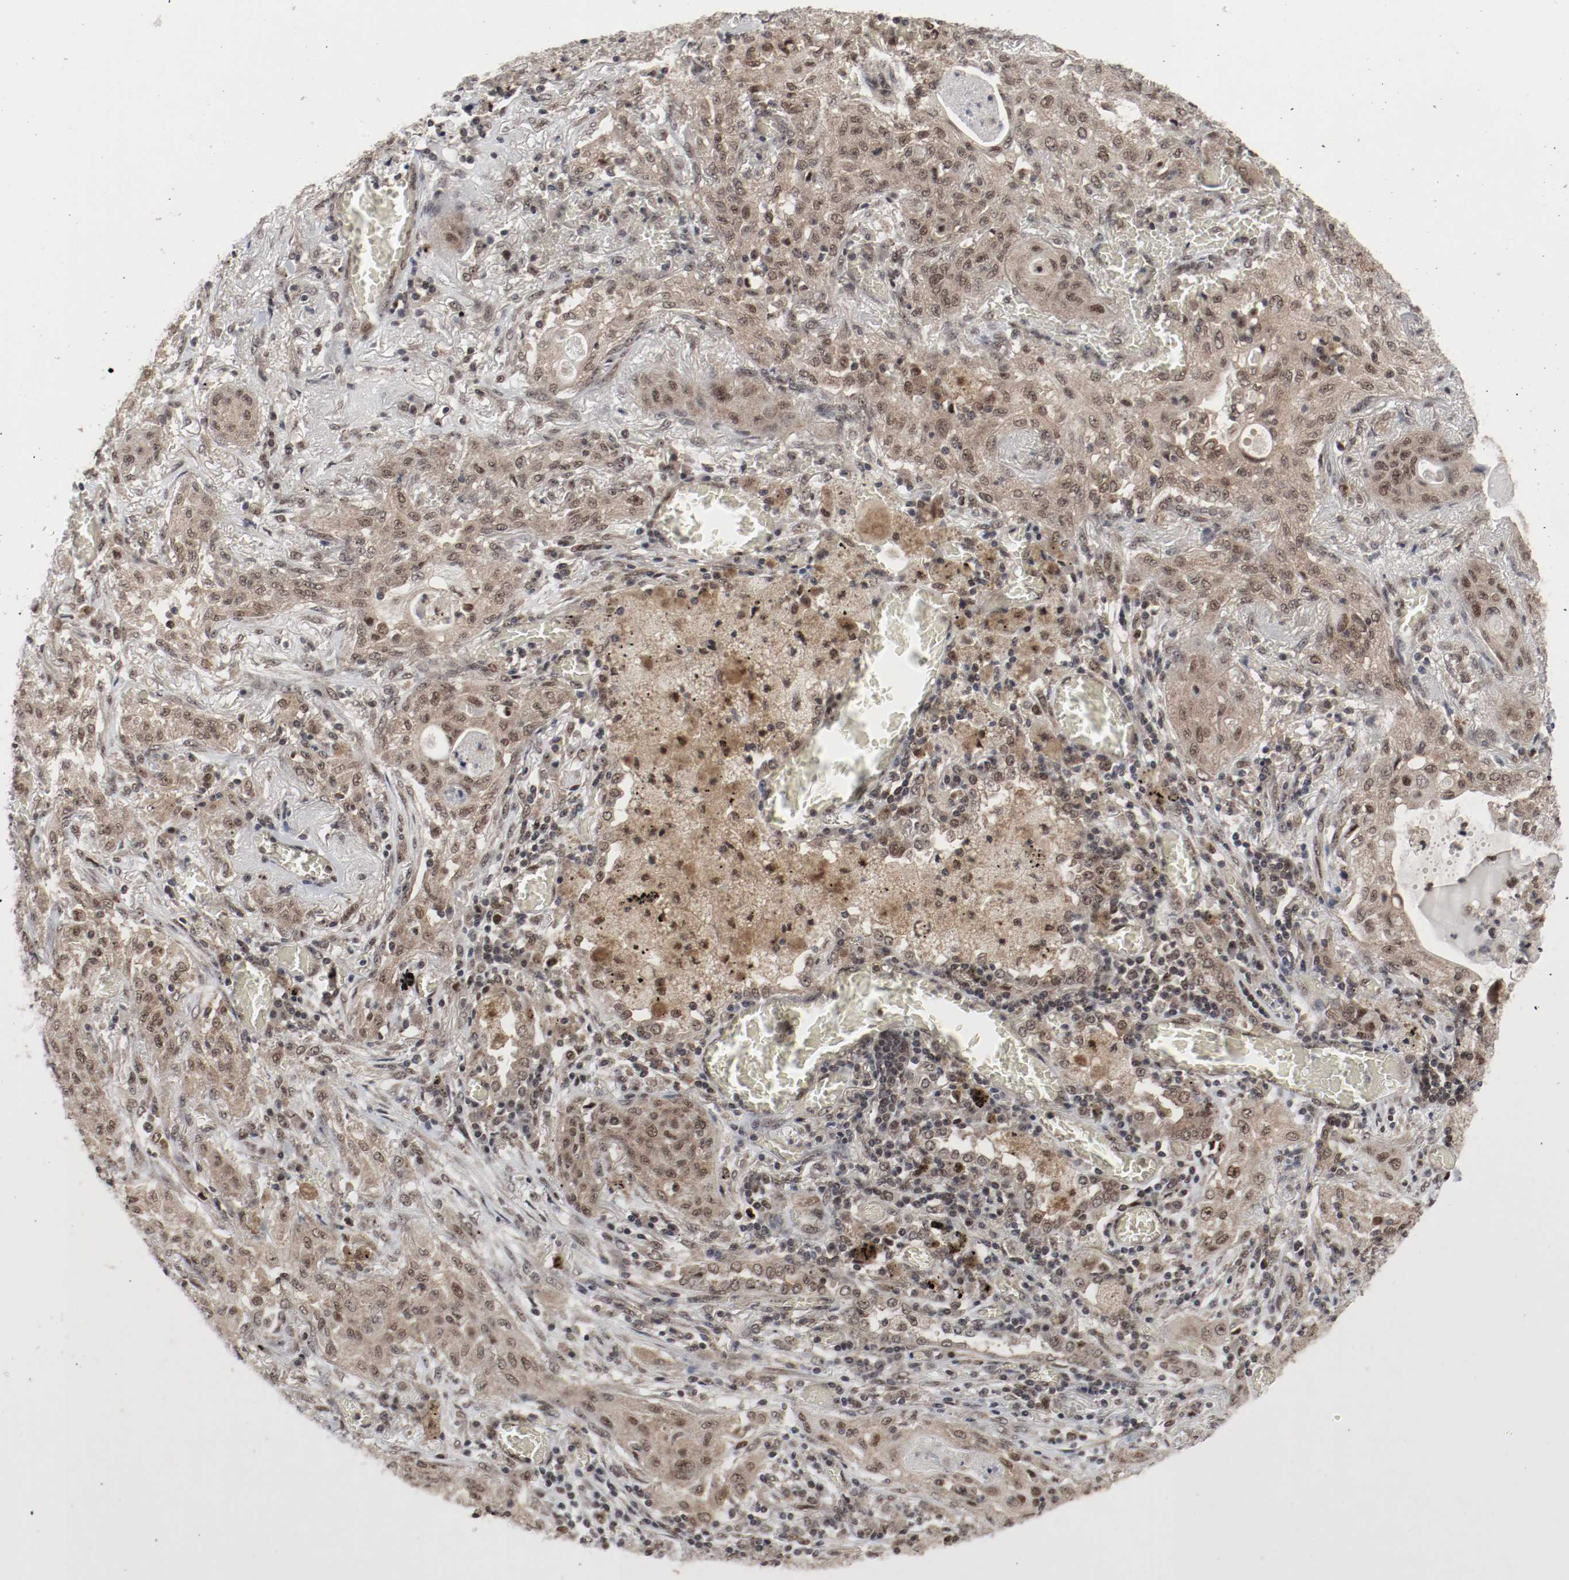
{"staining": {"intensity": "moderate", "quantity": ">75%", "location": "cytoplasmic/membranous,nuclear"}, "tissue": "lung cancer", "cell_type": "Tumor cells", "image_type": "cancer", "snomed": [{"axis": "morphology", "description": "Squamous cell carcinoma, NOS"}, {"axis": "topography", "description": "Lung"}], "caption": "Lung cancer stained with IHC exhibits moderate cytoplasmic/membranous and nuclear expression in about >75% of tumor cells.", "gene": "CSNK2B", "patient": {"sex": "female", "age": 47}}